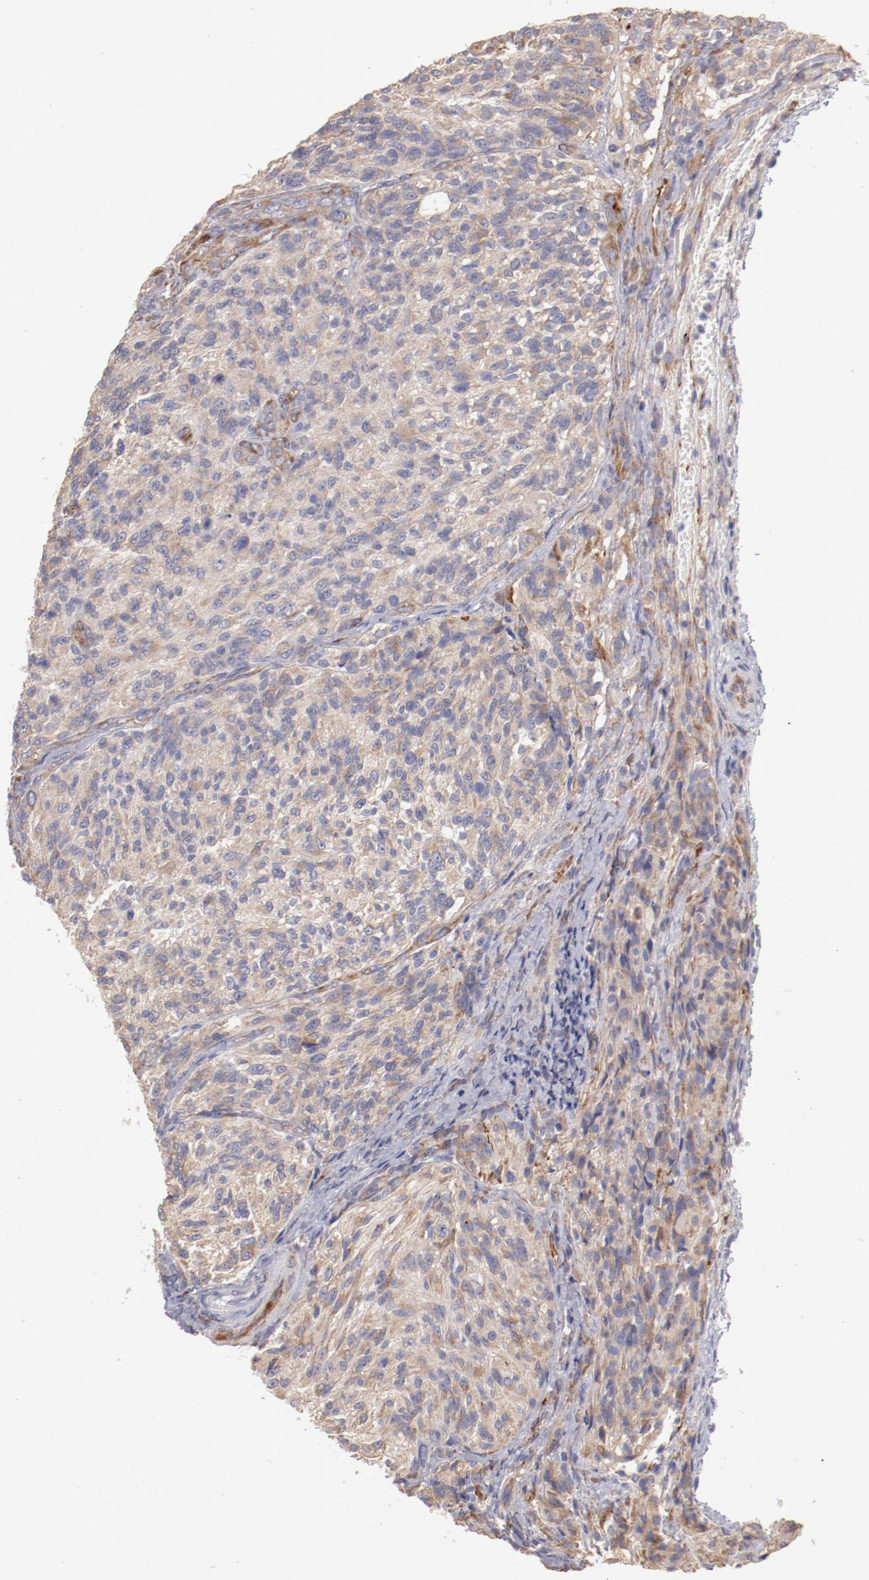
{"staining": {"intensity": "weak", "quantity": ">75%", "location": "cytoplasmic/membranous"}, "tissue": "glioma", "cell_type": "Tumor cells", "image_type": "cancer", "snomed": [{"axis": "morphology", "description": "Normal tissue, NOS"}, {"axis": "morphology", "description": "Glioma, malignant, High grade"}, {"axis": "topography", "description": "Cerebral cortex"}], "caption": "IHC staining of high-grade glioma (malignant), which exhibits low levels of weak cytoplasmic/membranous staining in approximately >75% of tumor cells indicating weak cytoplasmic/membranous protein positivity. The staining was performed using DAB (brown) for protein detection and nuclei were counterstained in hematoxylin (blue).", "gene": "ENTPD5", "patient": {"sex": "male", "age": 56}}